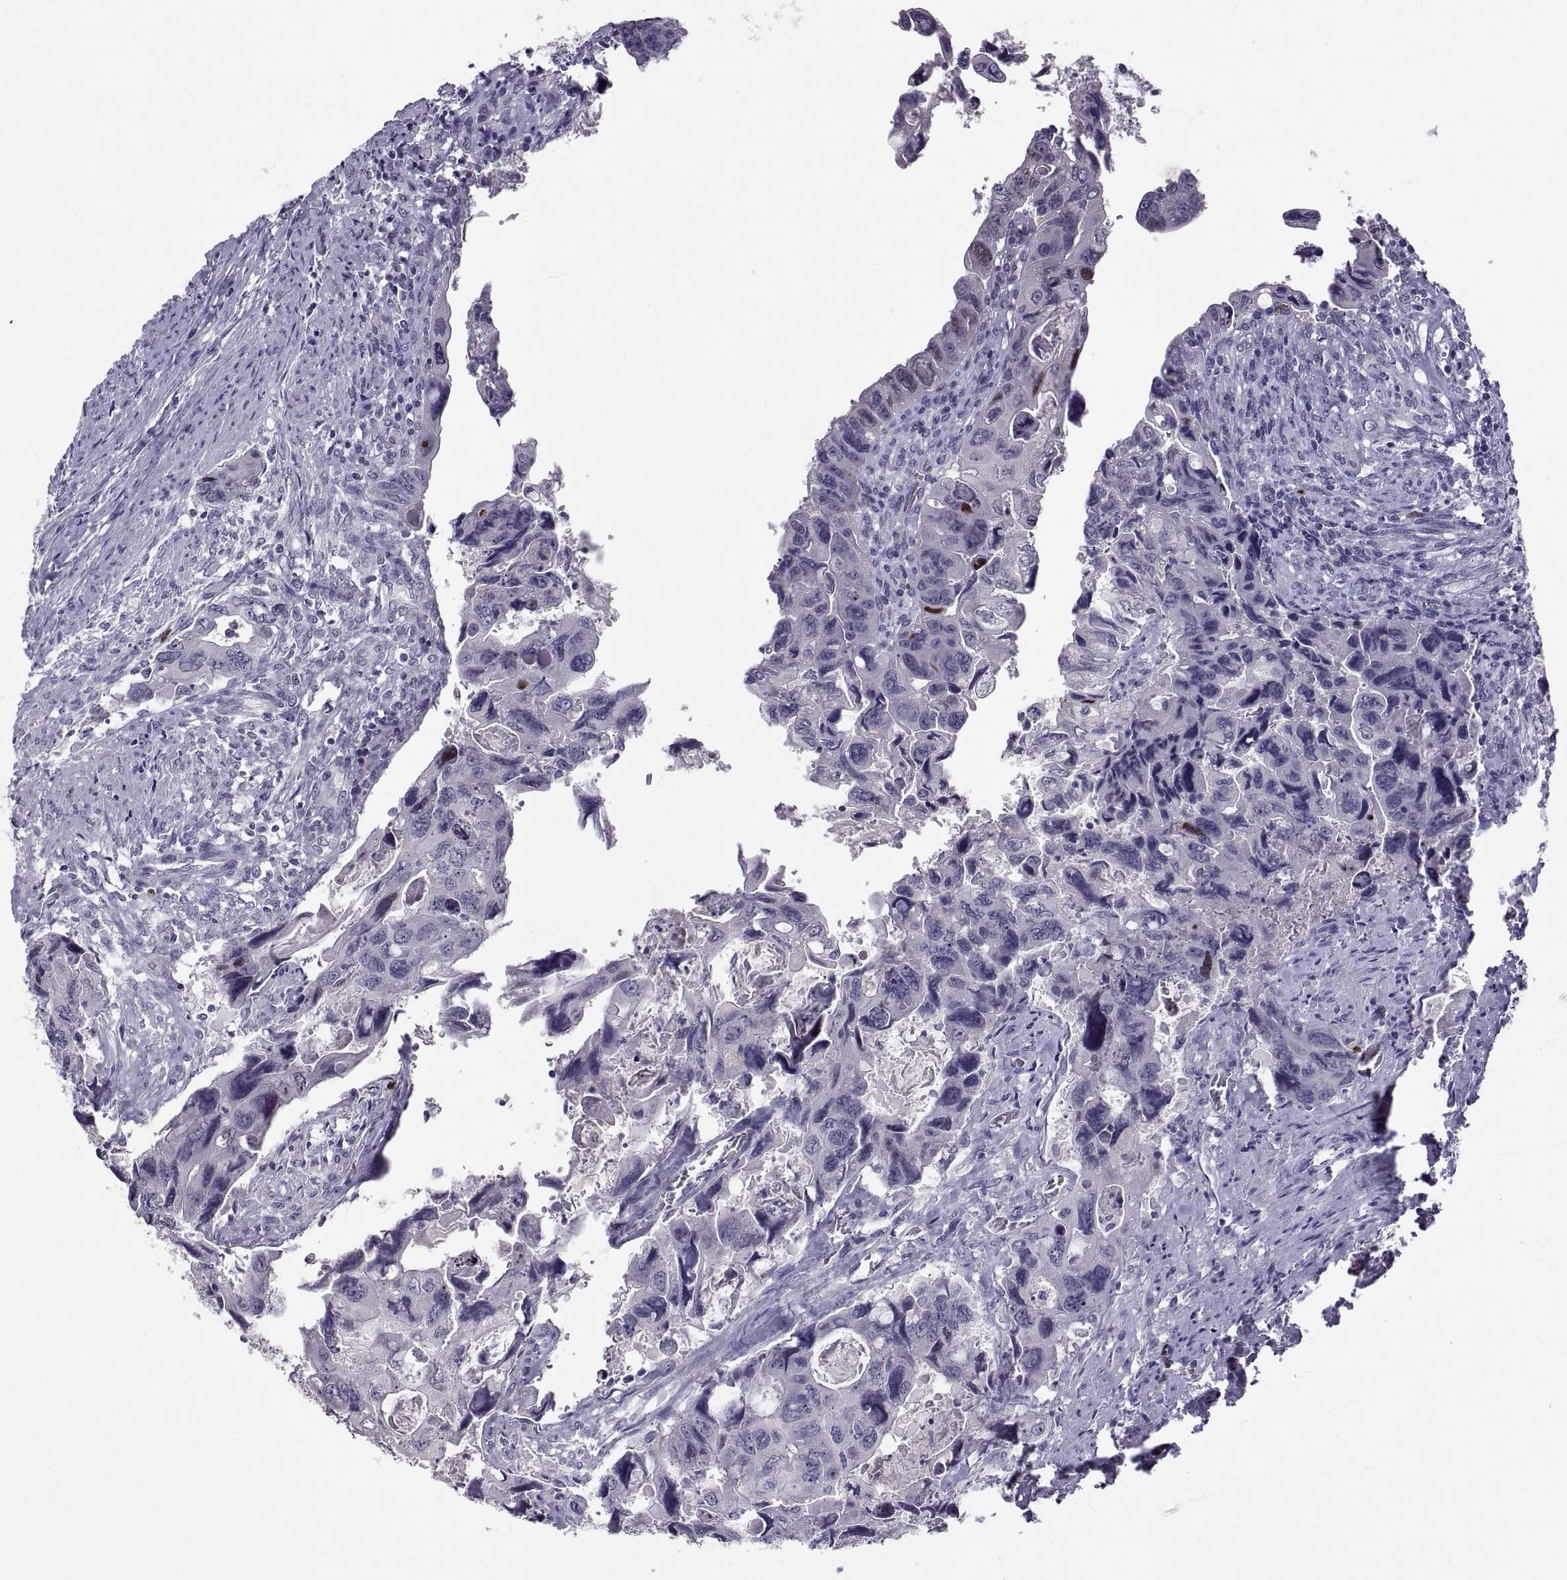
{"staining": {"intensity": "strong", "quantity": "<25%", "location": "nuclear"}, "tissue": "colorectal cancer", "cell_type": "Tumor cells", "image_type": "cancer", "snomed": [{"axis": "morphology", "description": "Adenocarcinoma, NOS"}, {"axis": "topography", "description": "Rectum"}], "caption": "This image demonstrates immunohistochemistry staining of human adenocarcinoma (colorectal), with medium strong nuclear expression in about <25% of tumor cells.", "gene": "SOX21", "patient": {"sex": "male", "age": 62}}